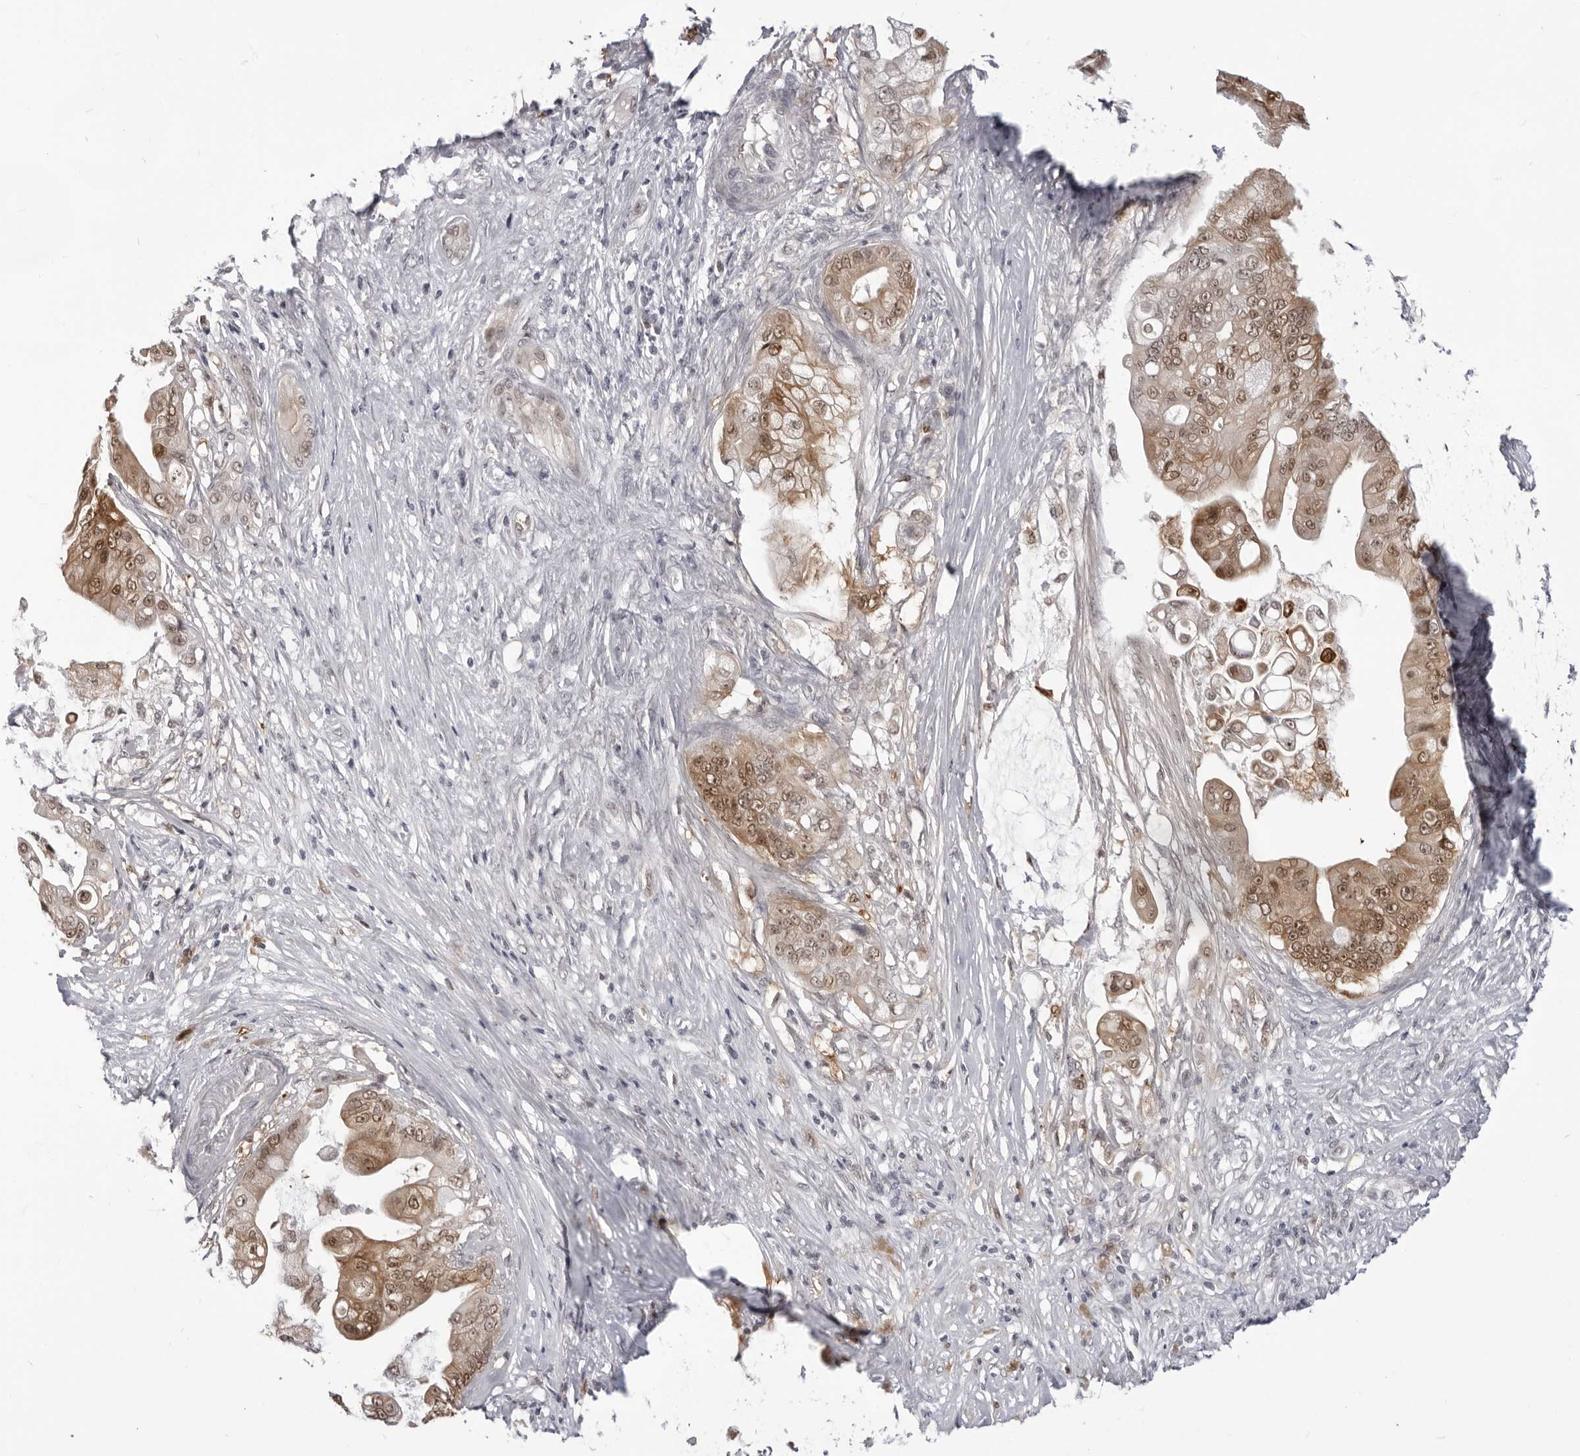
{"staining": {"intensity": "moderate", "quantity": ">75%", "location": "cytoplasmic/membranous,nuclear"}, "tissue": "pancreatic cancer", "cell_type": "Tumor cells", "image_type": "cancer", "snomed": [{"axis": "morphology", "description": "Adenocarcinoma, NOS"}, {"axis": "topography", "description": "Pancreas"}], "caption": "DAB (3,3'-diaminobenzidine) immunohistochemical staining of adenocarcinoma (pancreatic) displays moderate cytoplasmic/membranous and nuclear protein expression in about >75% of tumor cells.", "gene": "SRGAP2", "patient": {"sex": "female", "age": 75}}